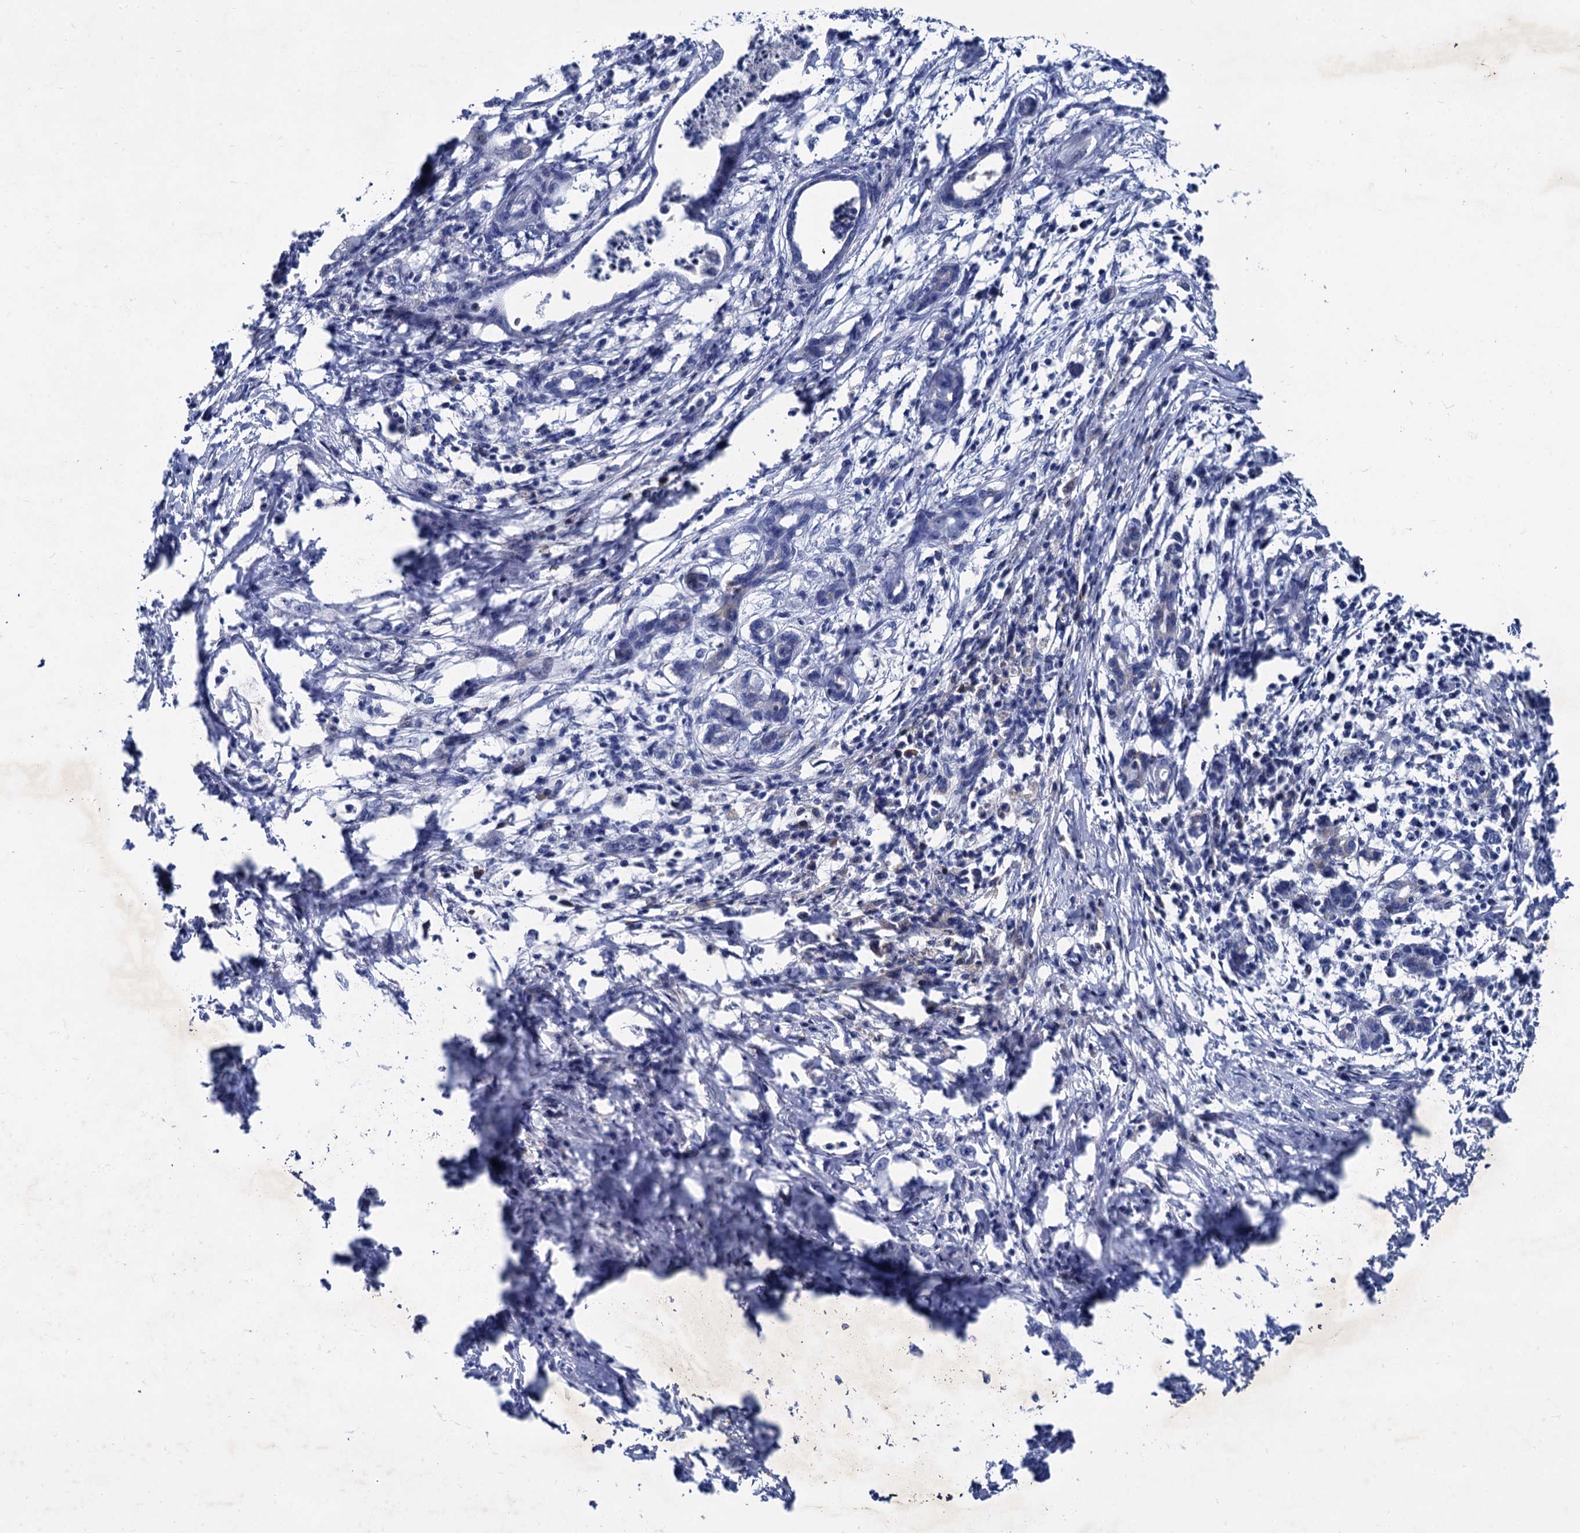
{"staining": {"intensity": "negative", "quantity": "none", "location": "none"}, "tissue": "pancreatic cancer", "cell_type": "Tumor cells", "image_type": "cancer", "snomed": [{"axis": "morphology", "description": "Adenocarcinoma, NOS"}, {"axis": "topography", "description": "Pancreas"}], "caption": "The IHC histopathology image has no significant positivity in tumor cells of adenocarcinoma (pancreatic) tissue.", "gene": "TMEM72", "patient": {"sex": "female", "age": 55}}